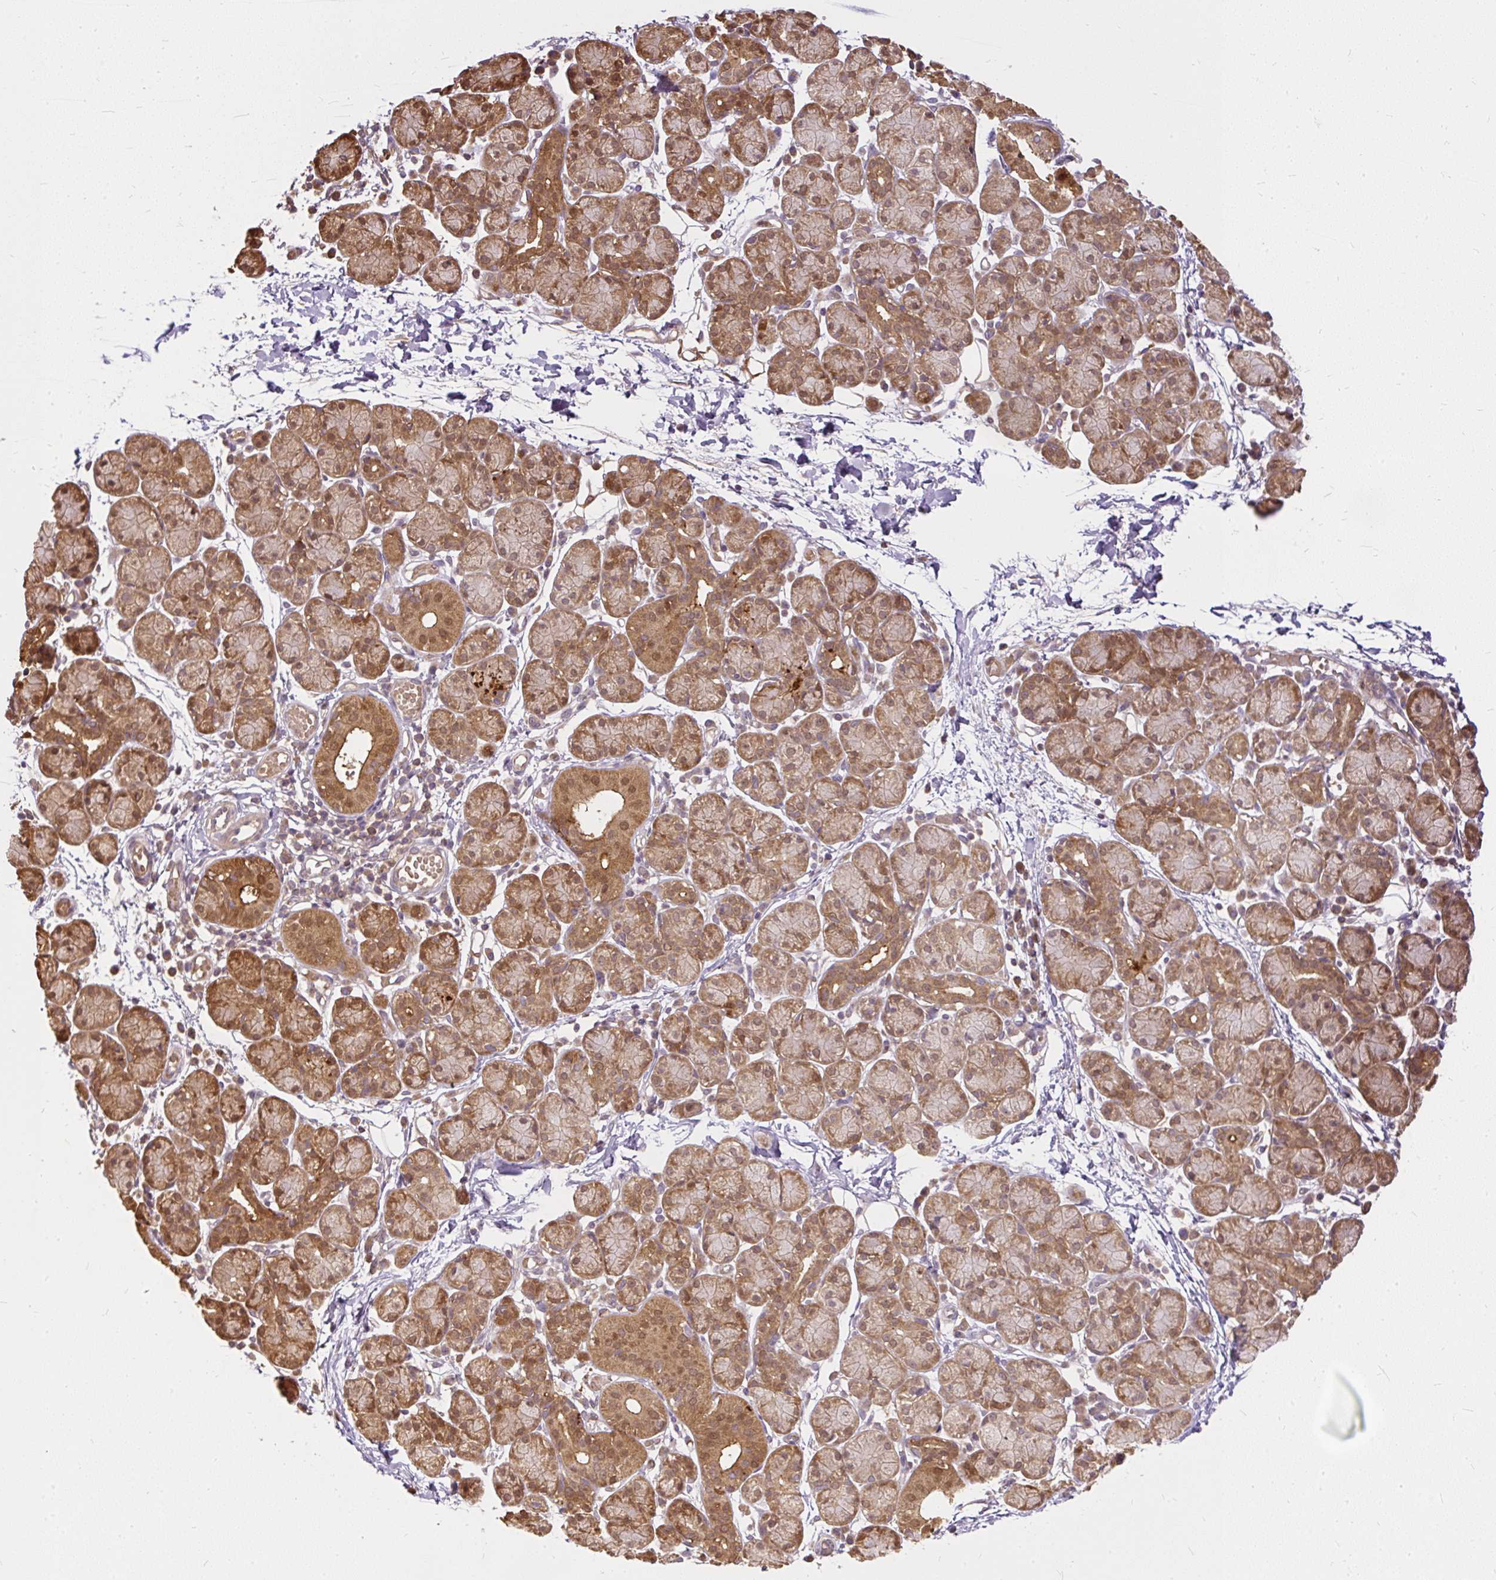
{"staining": {"intensity": "moderate", "quantity": ">75%", "location": "cytoplasmic/membranous,nuclear"}, "tissue": "salivary gland", "cell_type": "Glandular cells", "image_type": "normal", "snomed": [{"axis": "morphology", "description": "Normal tissue, NOS"}, {"axis": "morphology", "description": "Inflammation, NOS"}, {"axis": "topography", "description": "Lymph node"}, {"axis": "topography", "description": "Salivary gland"}], "caption": "A brown stain labels moderate cytoplasmic/membranous,nuclear expression of a protein in glandular cells of benign human salivary gland.", "gene": "AP5S1", "patient": {"sex": "male", "age": 3}}